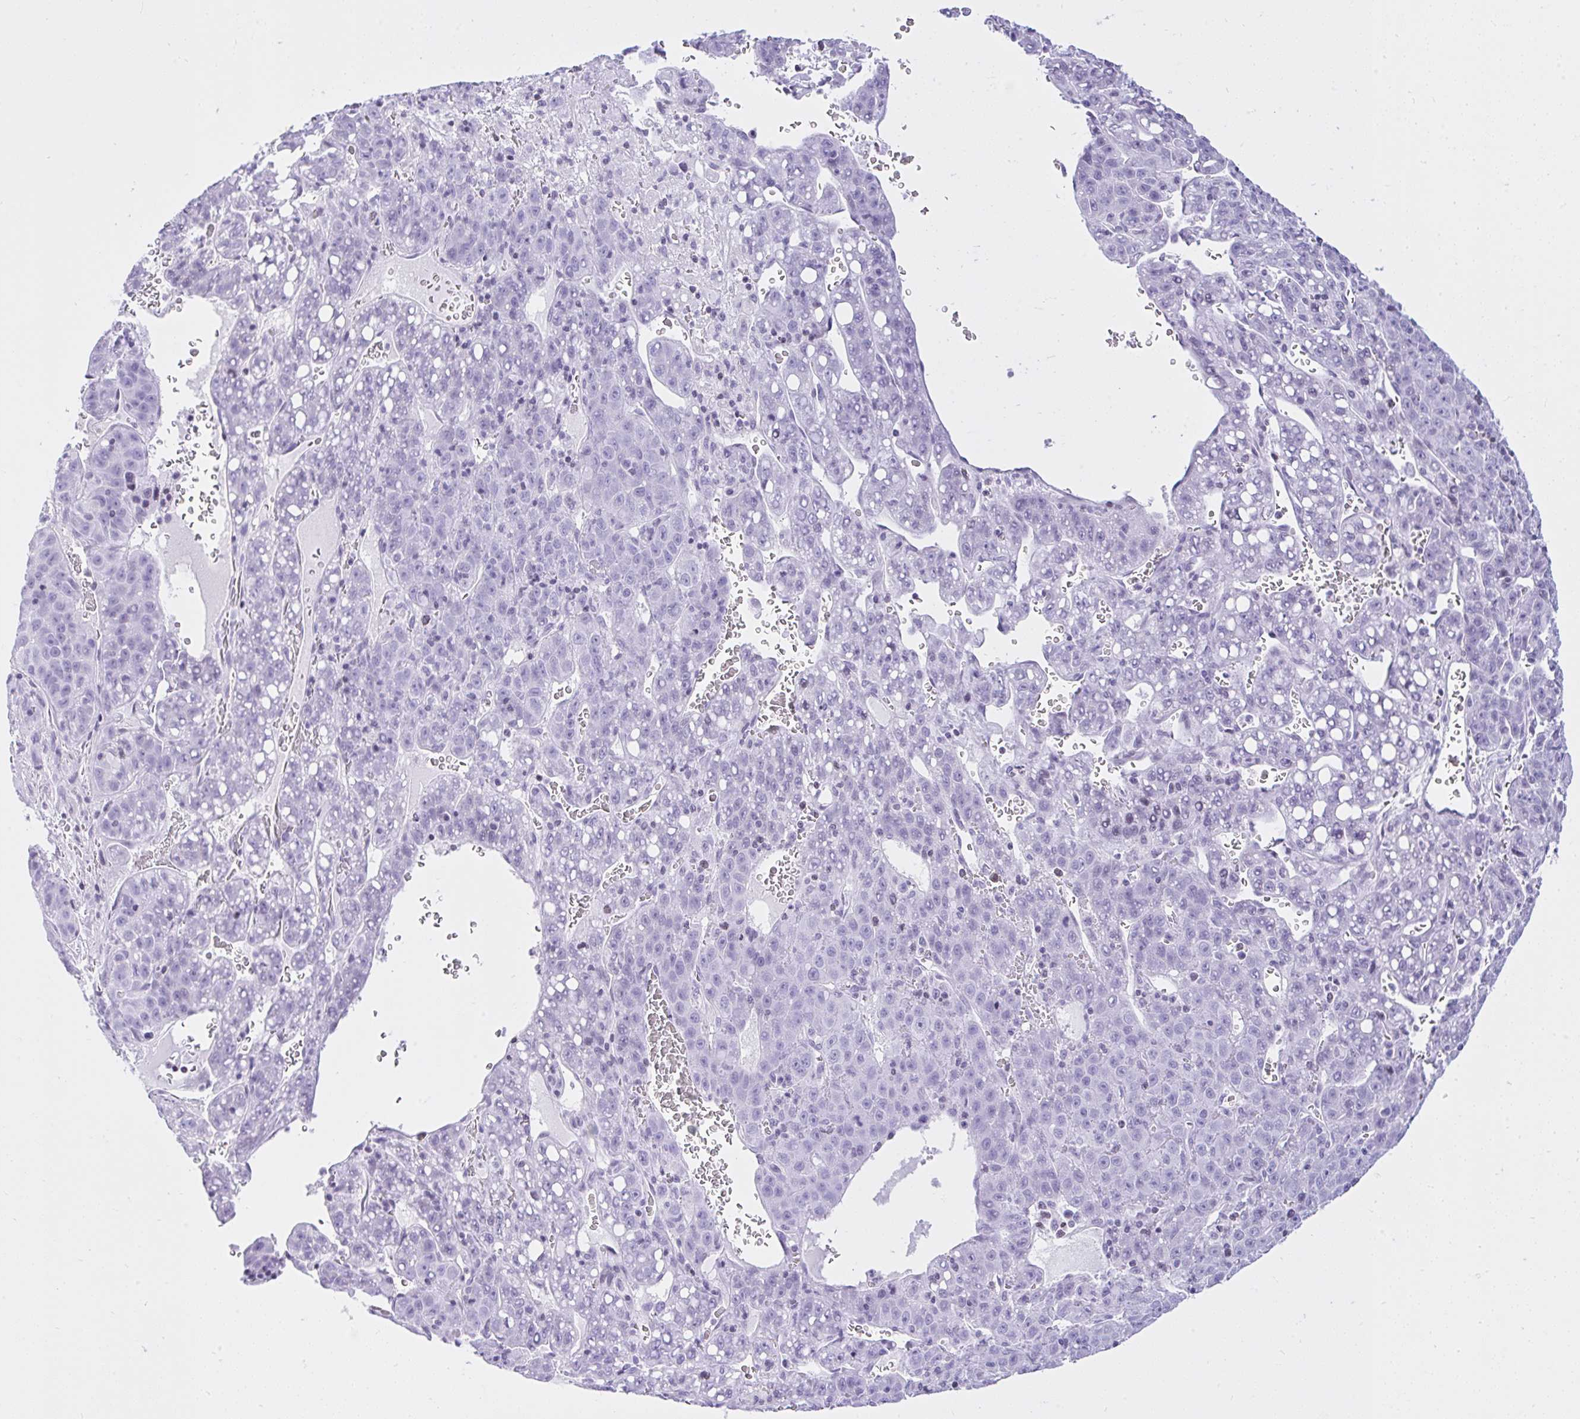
{"staining": {"intensity": "negative", "quantity": "none", "location": "none"}, "tissue": "liver cancer", "cell_type": "Tumor cells", "image_type": "cancer", "snomed": [{"axis": "morphology", "description": "Carcinoma, Hepatocellular, NOS"}, {"axis": "topography", "description": "Liver"}], "caption": "This is a histopathology image of immunohistochemistry staining of liver hepatocellular carcinoma, which shows no expression in tumor cells. (Immunohistochemistry, brightfield microscopy, high magnification).", "gene": "KRT27", "patient": {"sex": "female", "age": 53}}